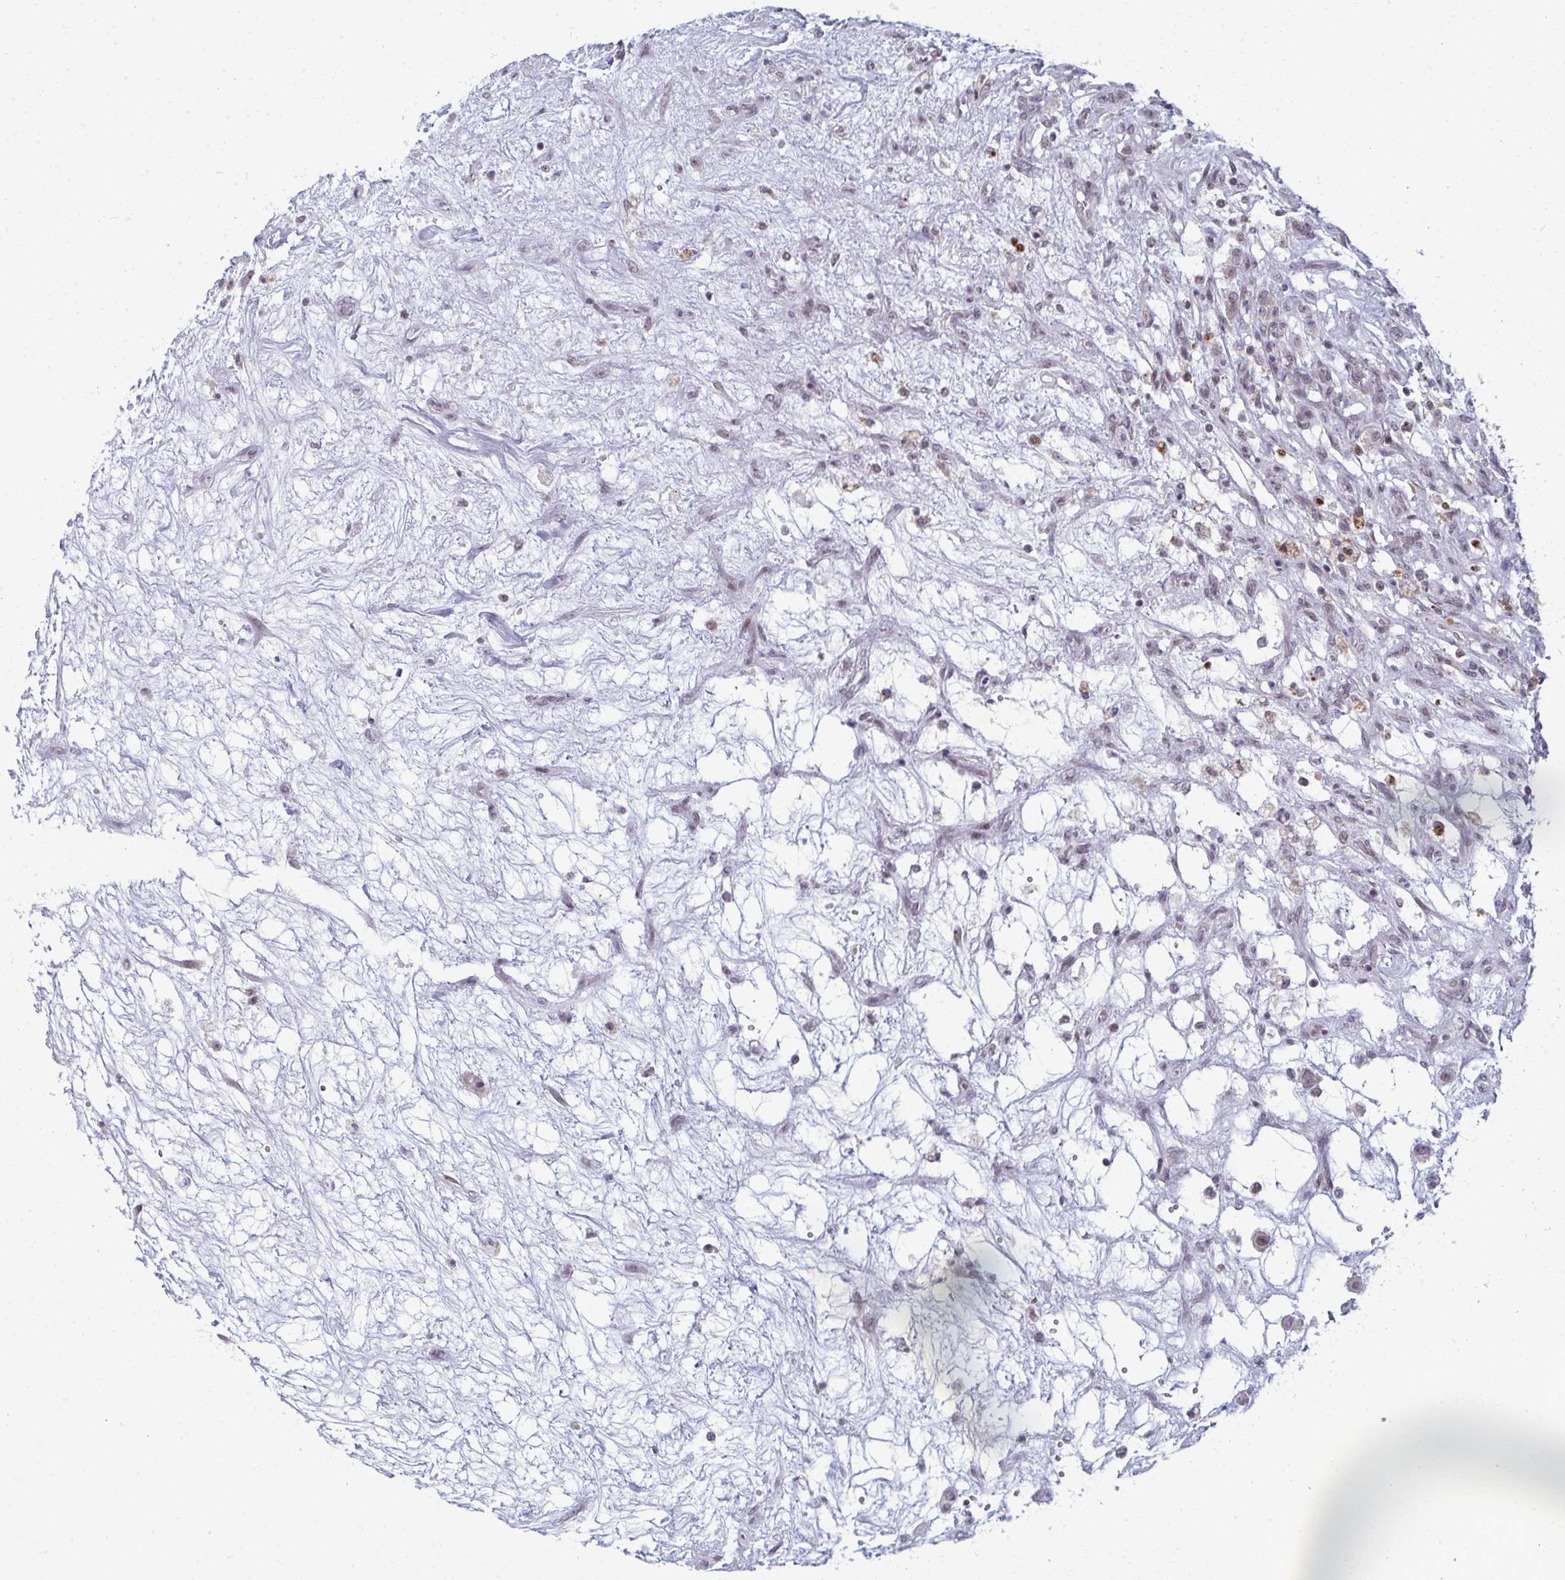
{"staining": {"intensity": "weak", "quantity": "<25%", "location": "nuclear"}, "tissue": "renal cancer", "cell_type": "Tumor cells", "image_type": "cancer", "snomed": [{"axis": "morphology", "description": "Adenocarcinoma, NOS"}, {"axis": "topography", "description": "Kidney"}], "caption": "The image shows no significant staining in tumor cells of renal cancer (adenocarcinoma).", "gene": "ATF1", "patient": {"sex": "female", "age": 63}}